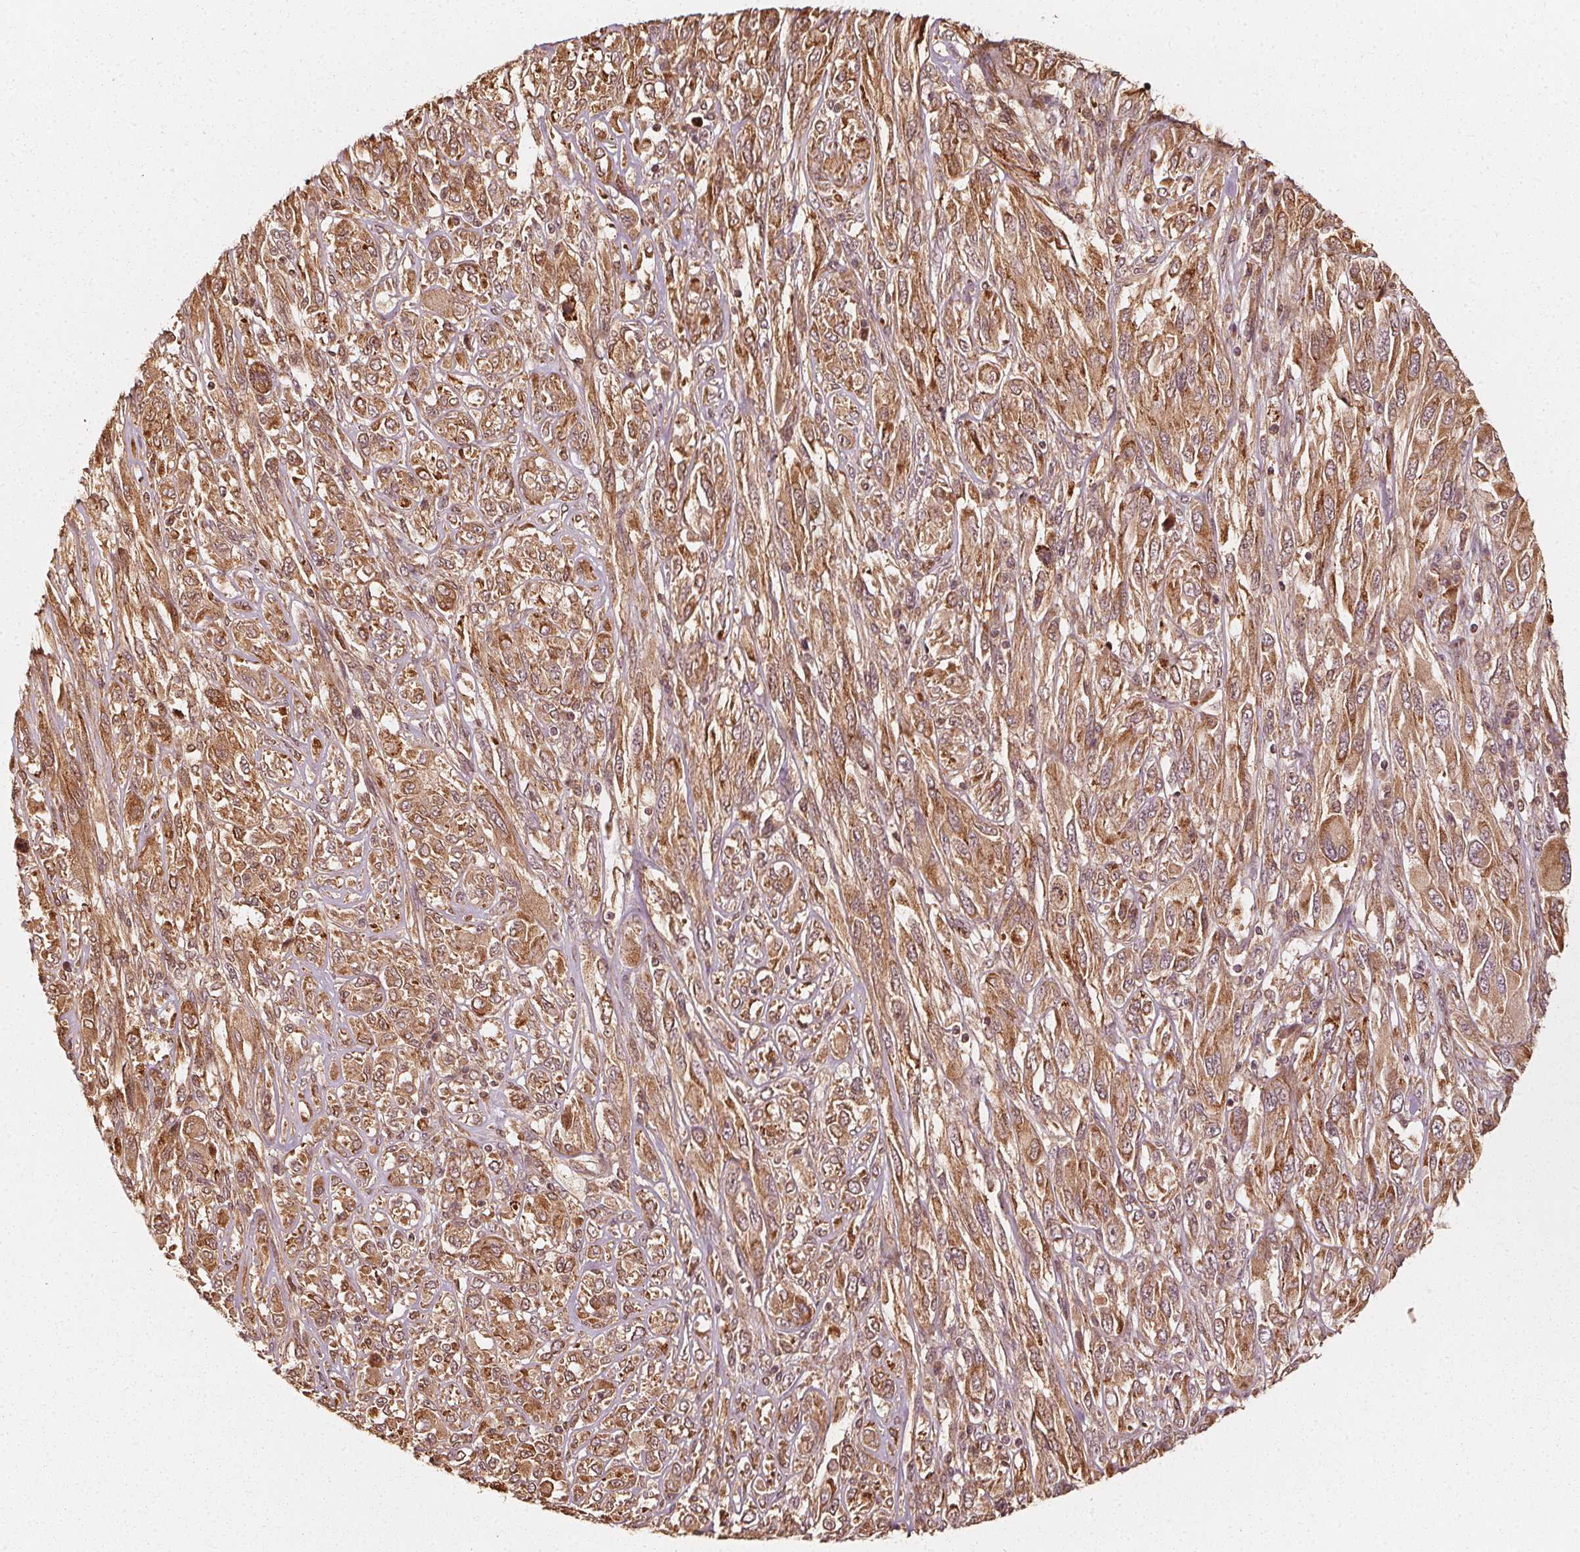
{"staining": {"intensity": "moderate", "quantity": ">75%", "location": "cytoplasmic/membranous,nuclear"}, "tissue": "melanoma", "cell_type": "Tumor cells", "image_type": "cancer", "snomed": [{"axis": "morphology", "description": "Malignant melanoma, NOS"}, {"axis": "topography", "description": "Skin"}], "caption": "A medium amount of moderate cytoplasmic/membranous and nuclear positivity is identified in about >75% of tumor cells in malignant melanoma tissue.", "gene": "NPC1", "patient": {"sex": "female", "age": 91}}